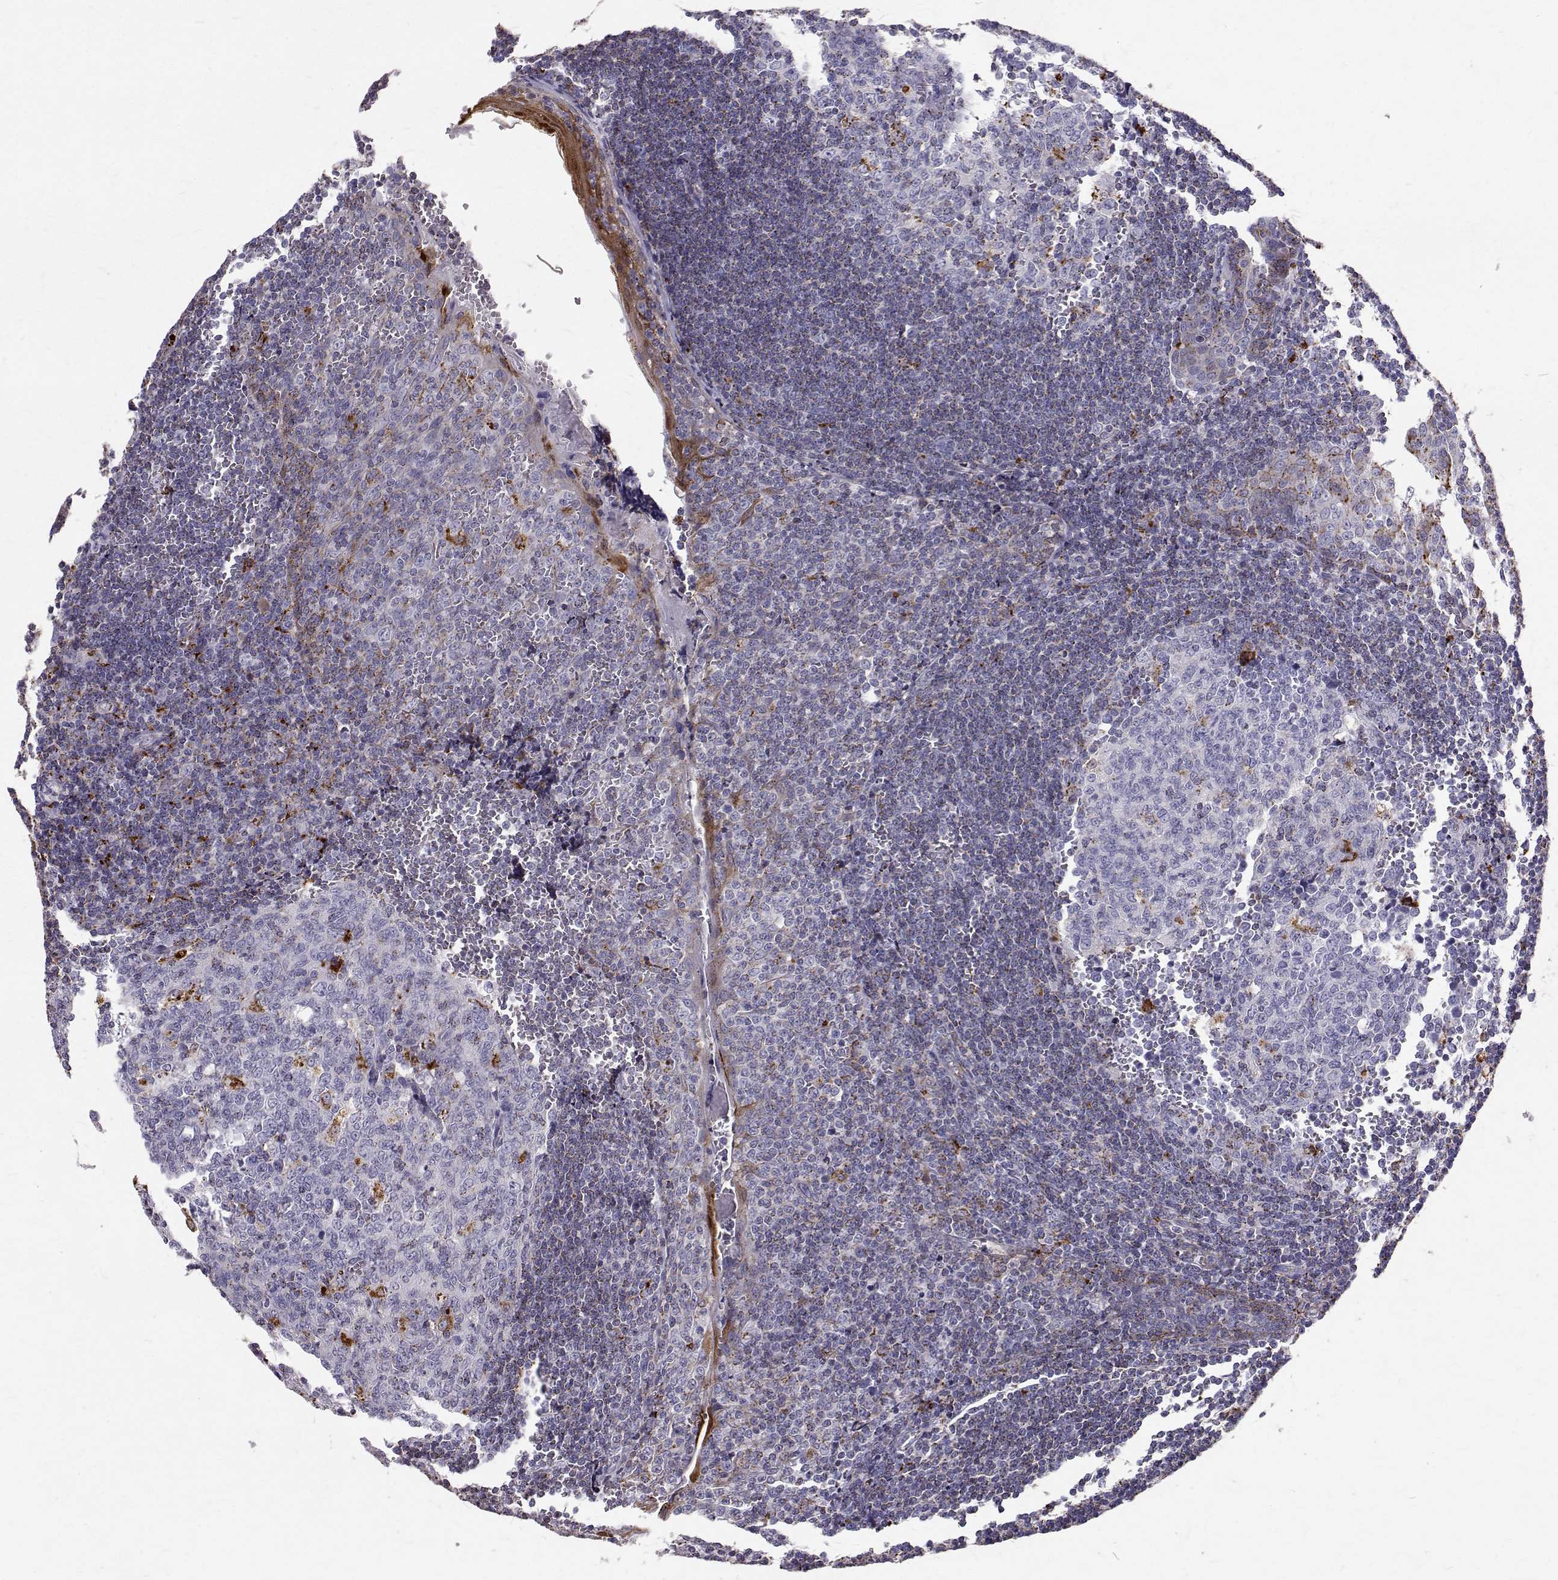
{"staining": {"intensity": "moderate", "quantity": "<25%", "location": "cytoplasmic/membranous"}, "tissue": "tonsil", "cell_type": "Germinal center cells", "image_type": "normal", "snomed": [{"axis": "morphology", "description": "Normal tissue, NOS"}, {"axis": "morphology", "description": "Inflammation, NOS"}, {"axis": "topography", "description": "Tonsil"}], "caption": "Immunohistochemistry (IHC) image of normal human tonsil stained for a protein (brown), which demonstrates low levels of moderate cytoplasmic/membranous expression in approximately <25% of germinal center cells.", "gene": "TPP1", "patient": {"sex": "female", "age": 31}}